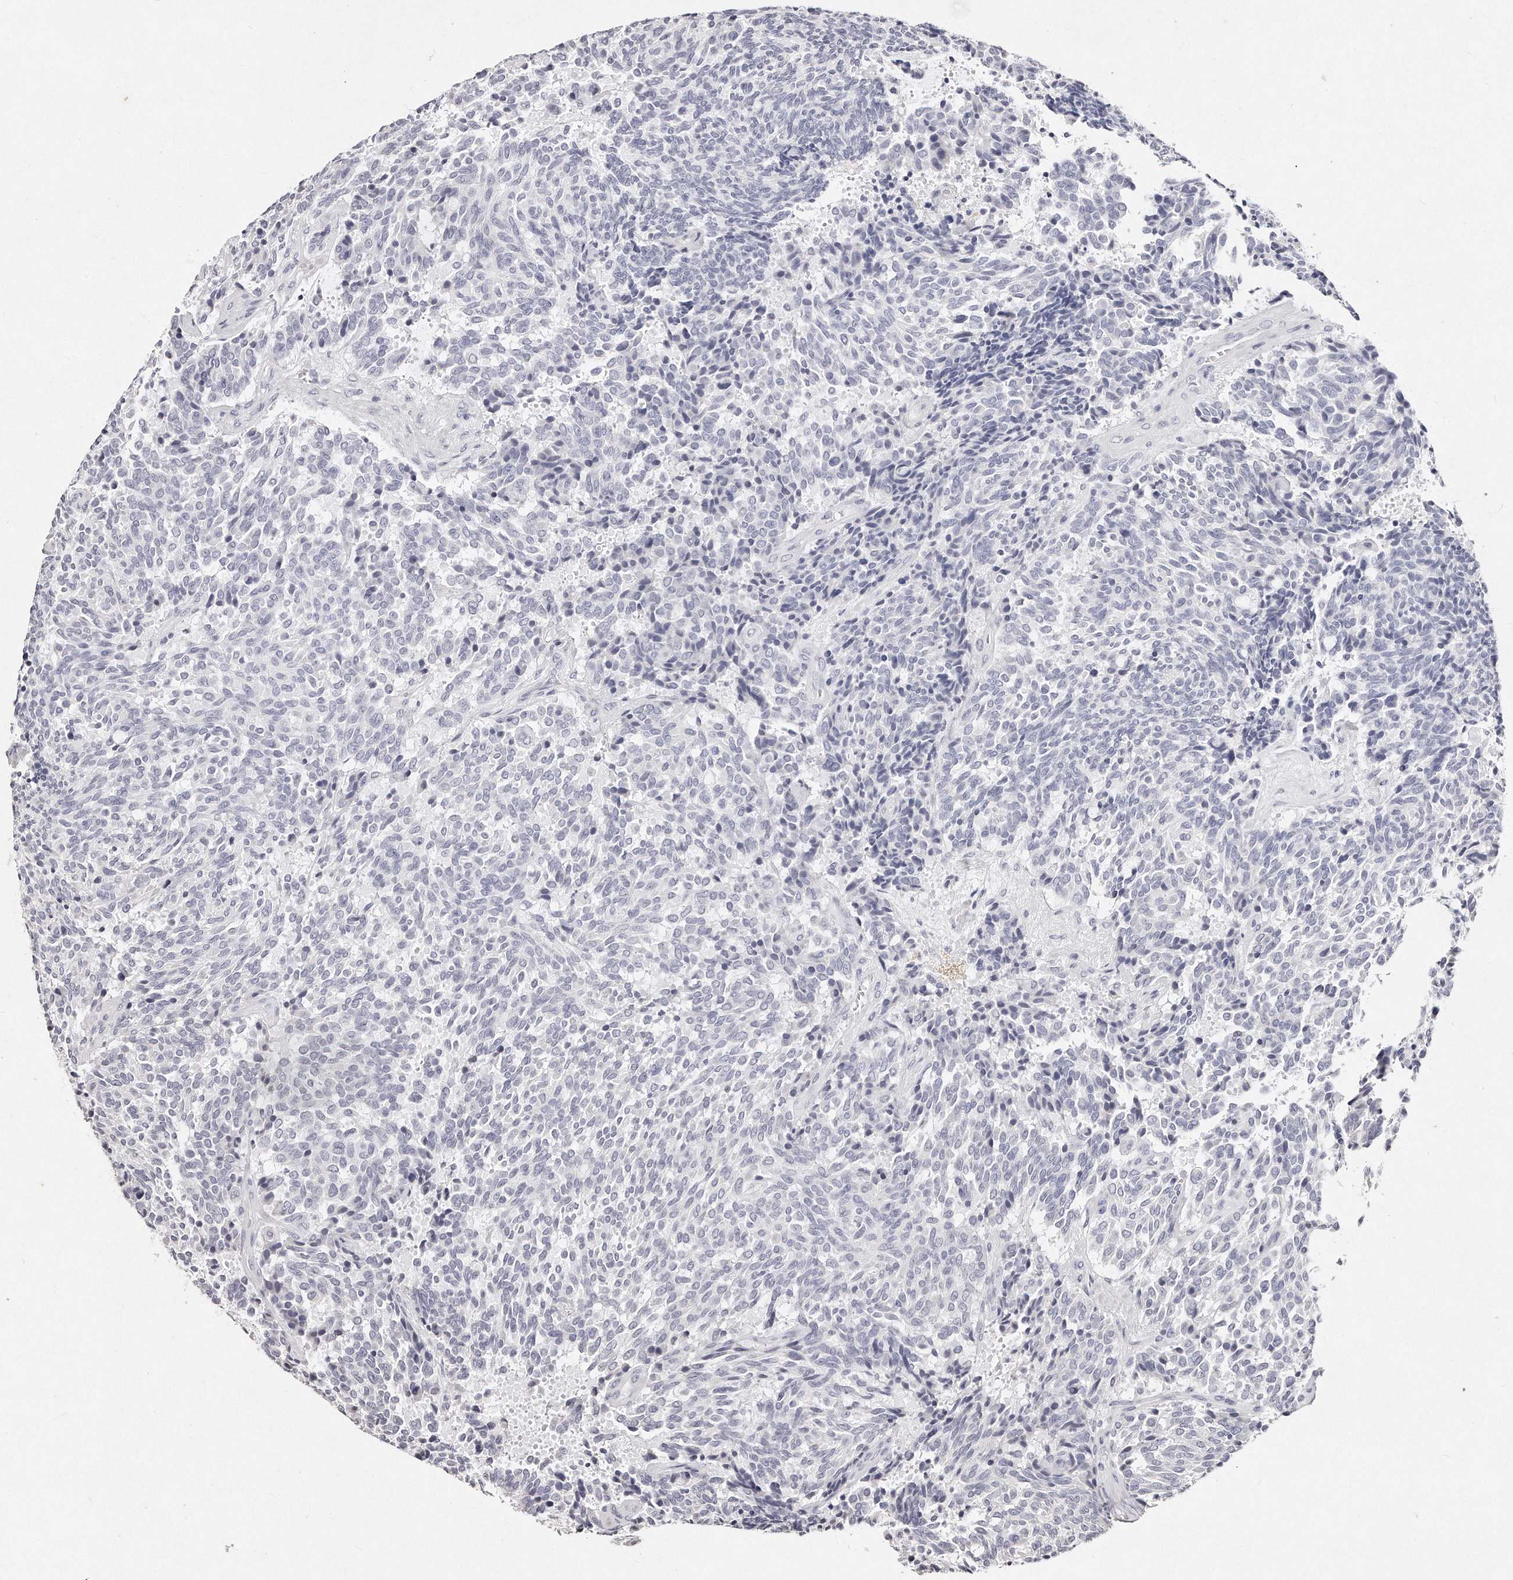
{"staining": {"intensity": "negative", "quantity": "none", "location": "none"}, "tissue": "carcinoid", "cell_type": "Tumor cells", "image_type": "cancer", "snomed": [{"axis": "morphology", "description": "Carcinoid, malignant, NOS"}, {"axis": "topography", "description": "Pancreas"}], "caption": "There is no significant staining in tumor cells of carcinoid.", "gene": "GDA", "patient": {"sex": "female", "age": 54}}